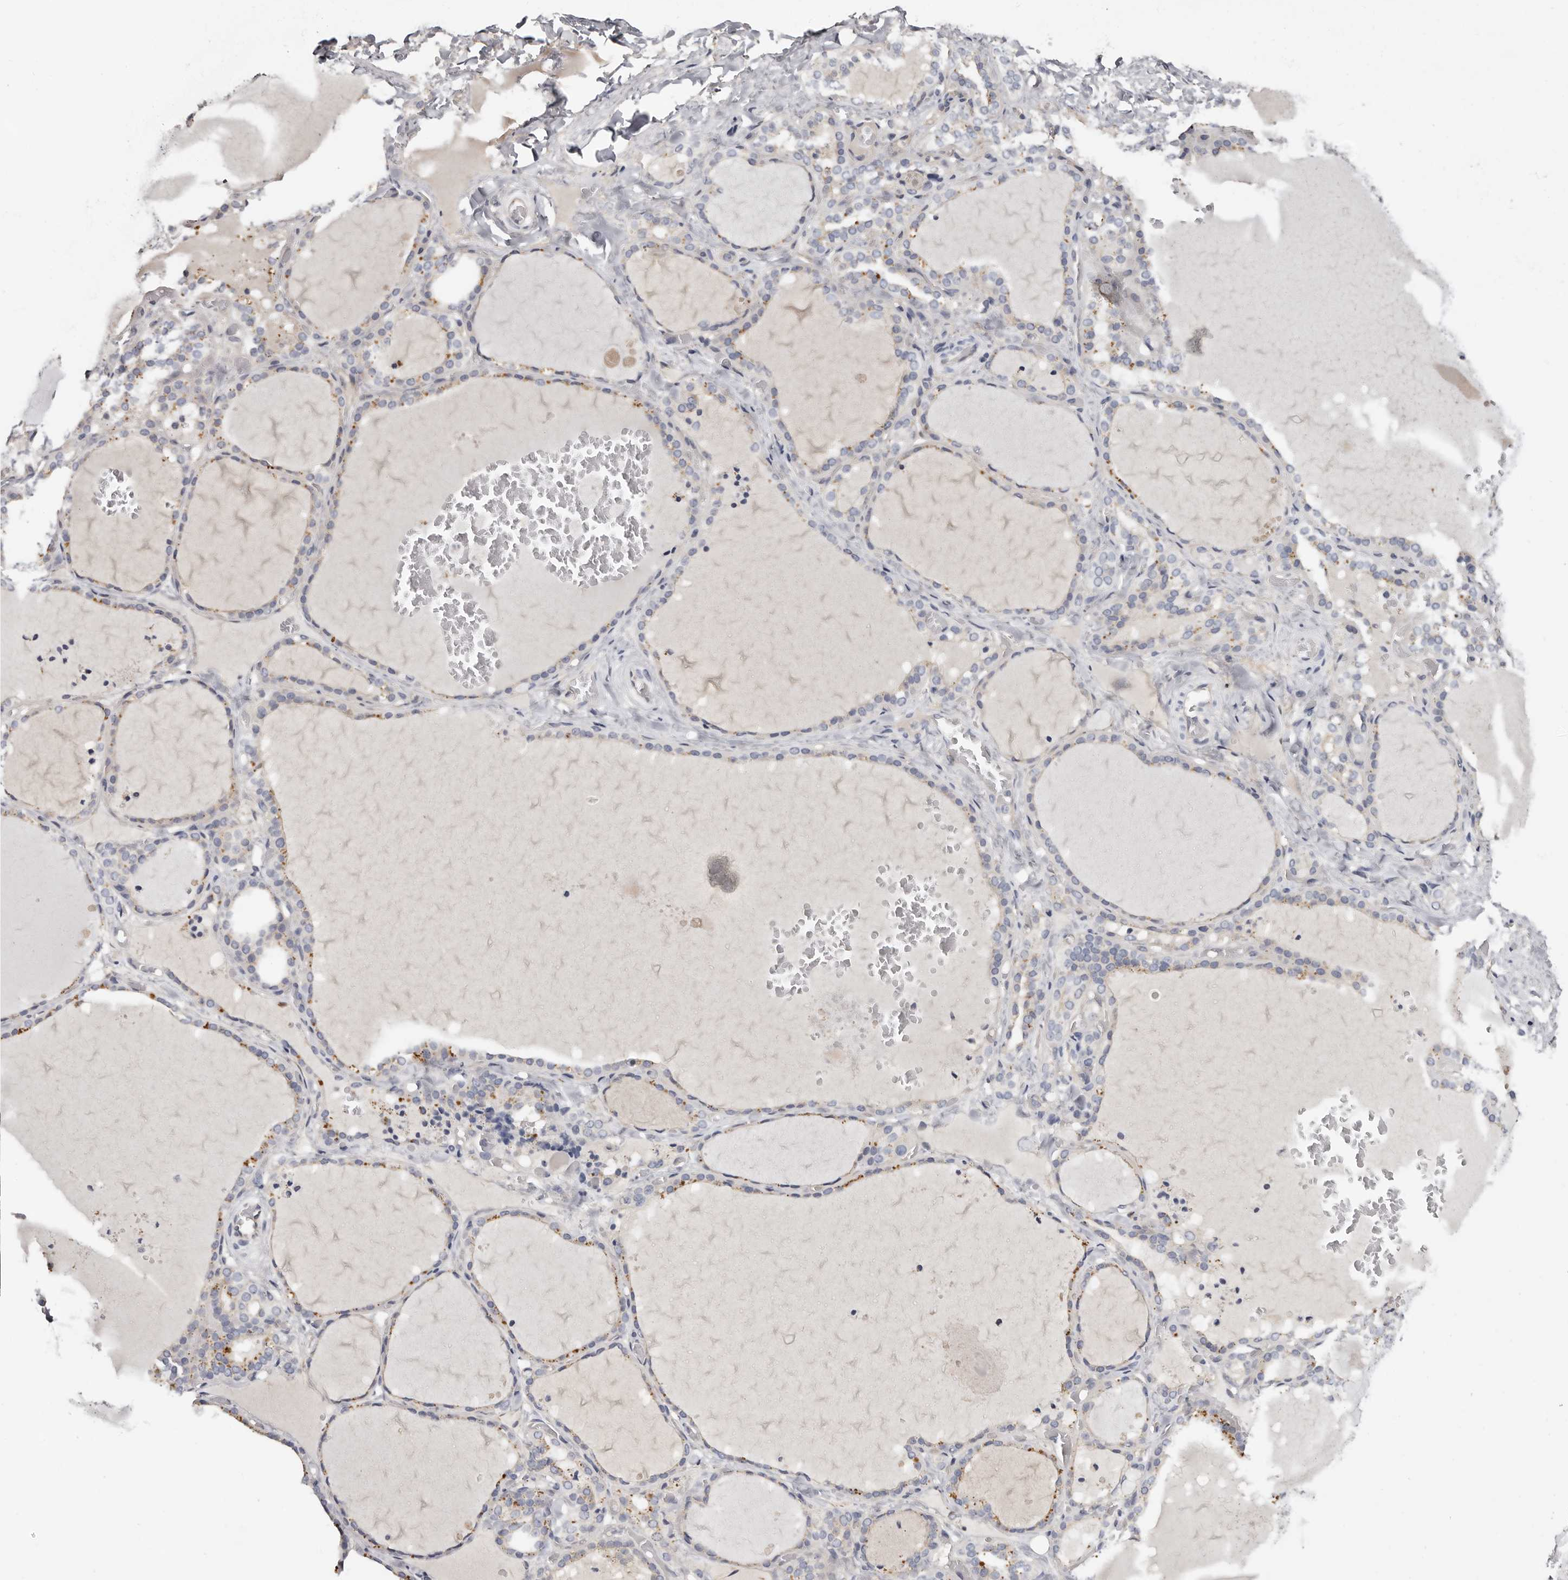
{"staining": {"intensity": "moderate", "quantity": "<25%", "location": "cytoplasmic/membranous"}, "tissue": "thyroid gland", "cell_type": "Glandular cells", "image_type": "normal", "snomed": [{"axis": "morphology", "description": "Normal tissue, NOS"}, {"axis": "topography", "description": "Thyroid gland"}], "caption": "Brown immunohistochemical staining in normal thyroid gland reveals moderate cytoplasmic/membranous staining in approximately <25% of glandular cells.", "gene": "INKA2", "patient": {"sex": "female", "age": 22}}